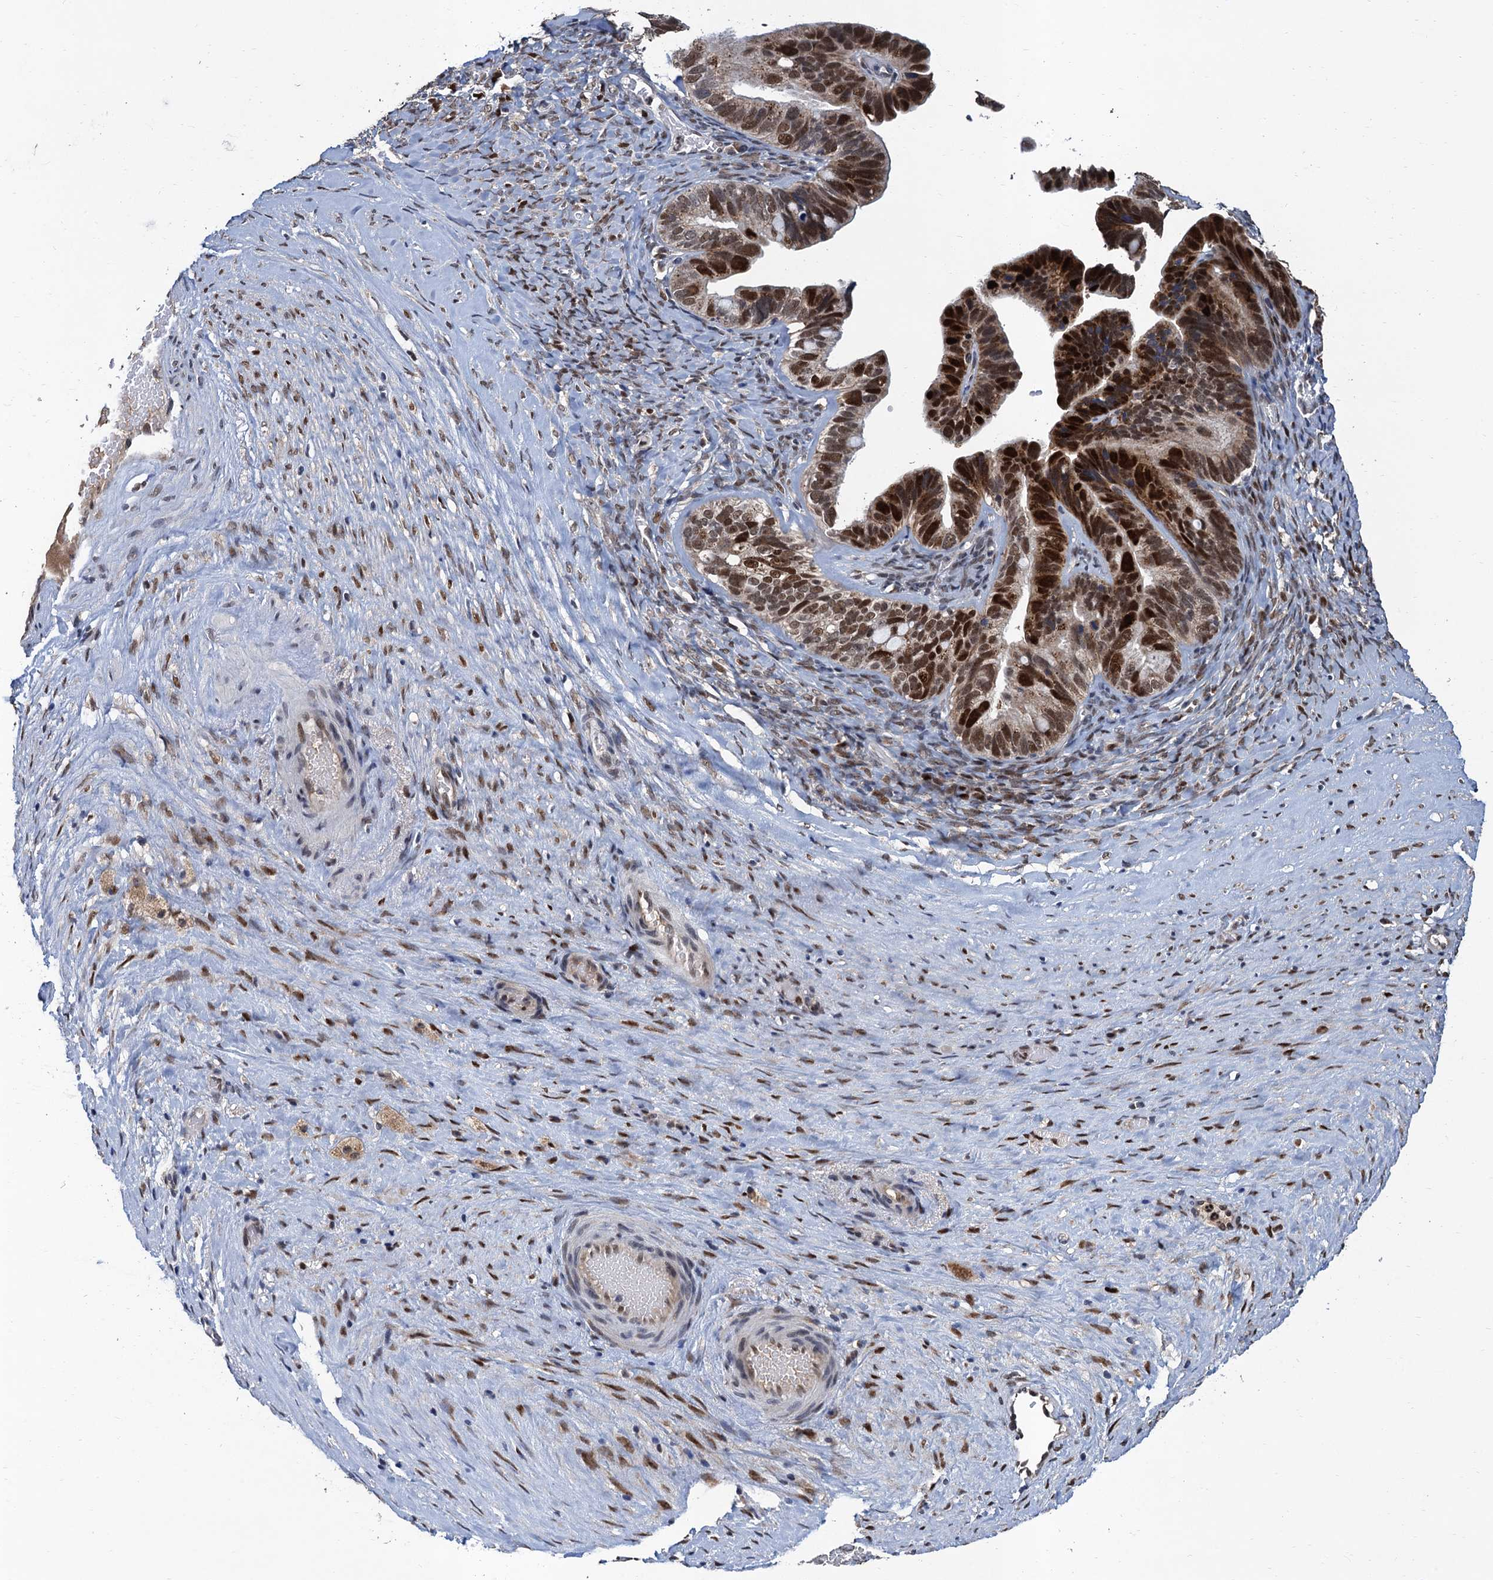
{"staining": {"intensity": "strong", "quantity": ">75%", "location": "nuclear"}, "tissue": "ovarian cancer", "cell_type": "Tumor cells", "image_type": "cancer", "snomed": [{"axis": "morphology", "description": "Cystadenocarcinoma, serous, NOS"}, {"axis": "topography", "description": "Ovary"}], "caption": "Immunohistochemical staining of human ovarian cancer shows high levels of strong nuclear protein expression in about >75% of tumor cells.", "gene": "TSEN34", "patient": {"sex": "female", "age": 56}}